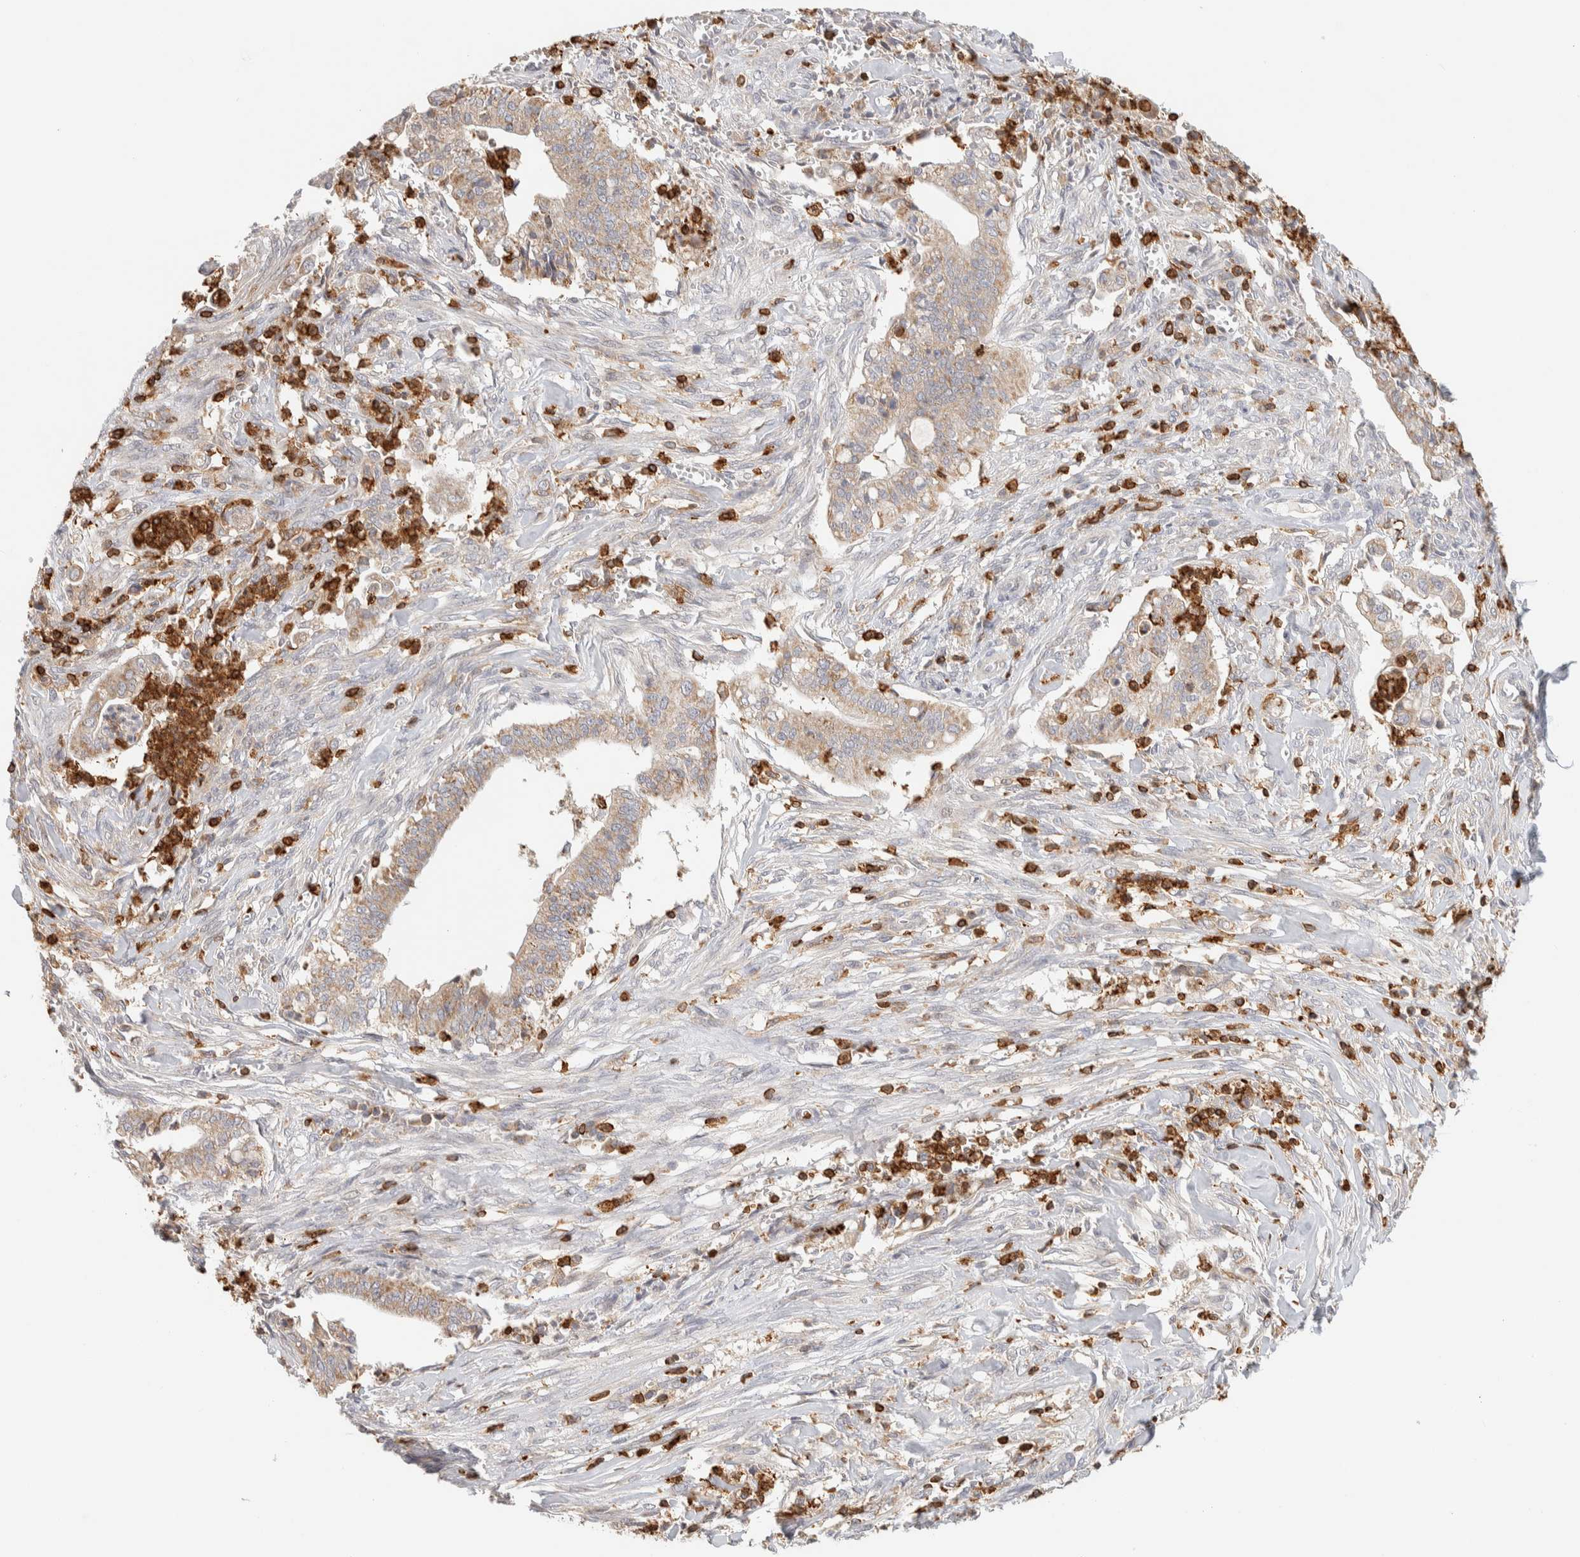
{"staining": {"intensity": "weak", "quantity": ">75%", "location": "cytoplasmic/membranous"}, "tissue": "cervical cancer", "cell_type": "Tumor cells", "image_type": "cancer", "snomed": [{"axis": "morphology", "description": "Adenocarcinoma, NOS"}, {"axis": "topography", "description": "Cervix"}], "caption": "Cervical adenocarcinoma stained with immunohistochemistry demonstrates weak cytoplasmic/membranous staining in about >75% of tumor cells.", "gene": "RUNDC1", "patient": {"sex": "female", "age": 44}}